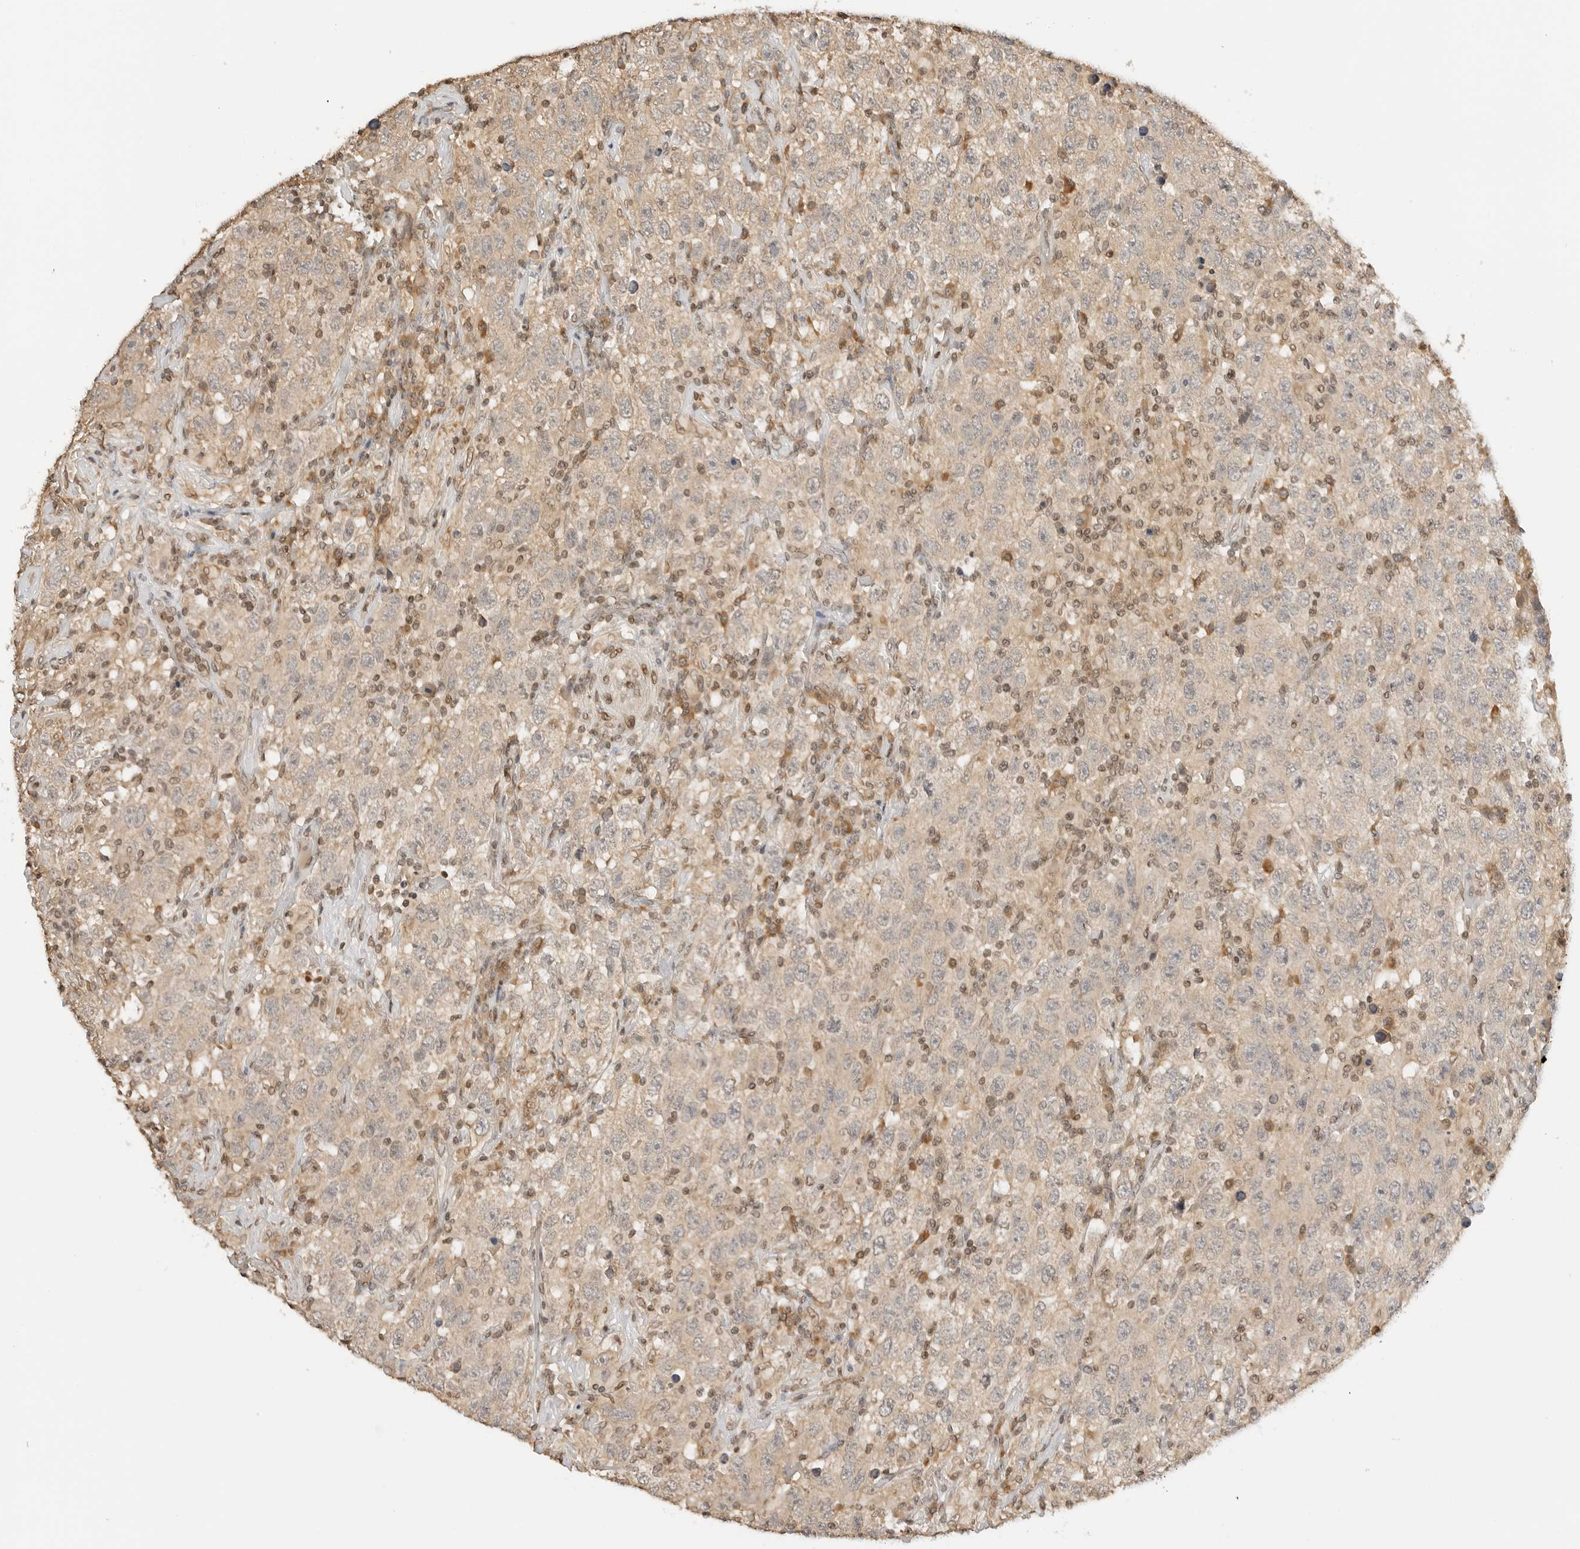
{"staining": {"intensity": "weak", "quantity": ">75%", "location": "cytoplasmic/membranous"}, "tissue": "testis cancer", "cell_type": "Tumor cells", "image_type": "cancer", "snomed": [{"axis": "morphology", "description": "Seminoma, NOS"}, {"axis": "topography", "description": "Testis"}], "caption": "The micrograph exhibits immunohistochemical staining of testis seminoma. There is weak cytoplasmic/membranous staining is identified in approximately >75% of tumor cells.", "gene": "POLH", "patient": {"sex": "male", "age": 65}}